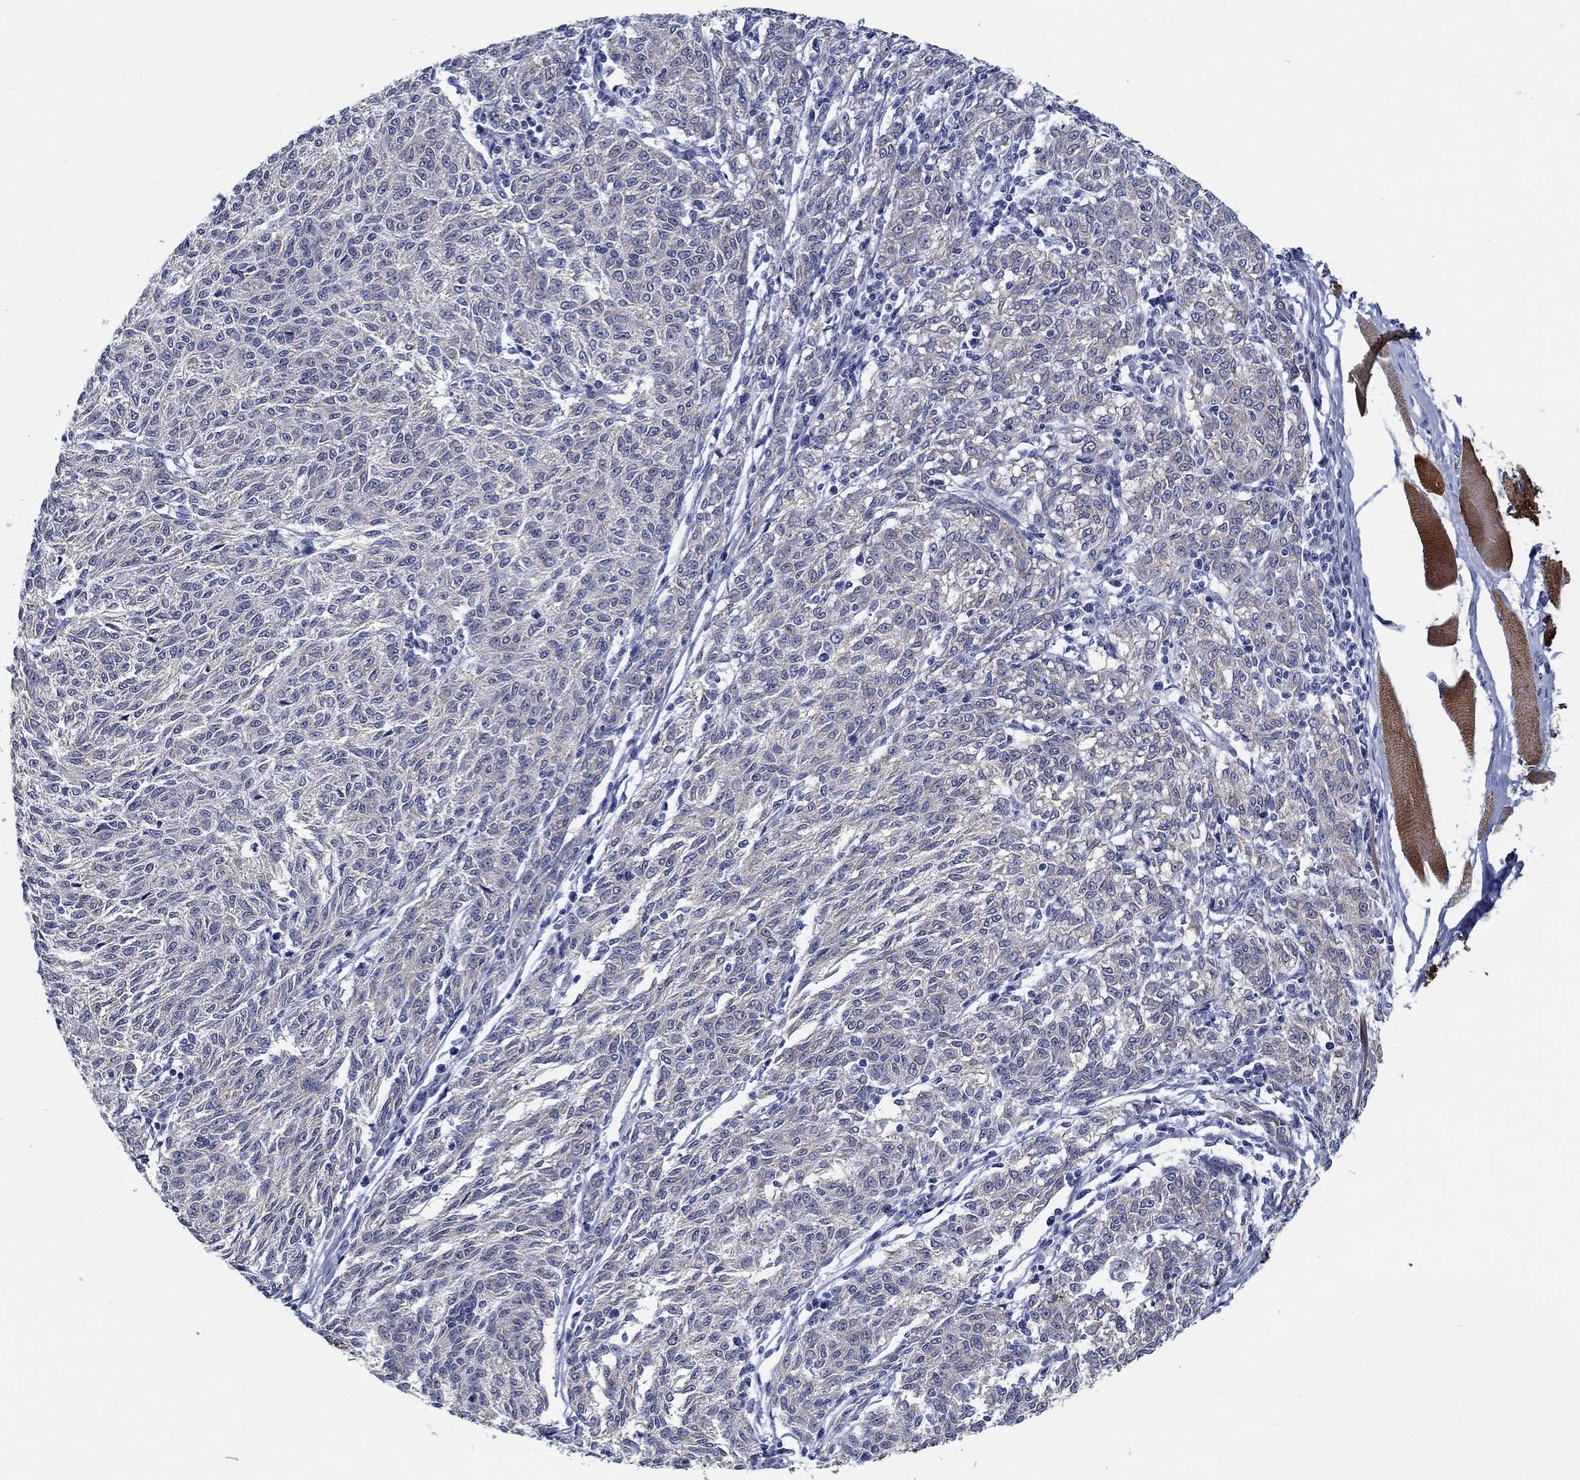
{"staining": {"intensity": "weak", "quantity": "25%-75%", "location": "cytoplasmic/membranous"}, "tissue": "melanoma", "cell_type": "Tumor cells", "image_type": "cancer", "snomed": [{"axis": "morphology", "description": "Malignant melanoma, NOS"}, {"axis": "topography", "description": "Skin"}], "caption": "This photomicrograph exhibits IHC staining of malignant melanoma, with low weak cytoplasmic/membranous staining in about 25%-75% of tumor cells.", "gene": "MYBPC1", "patient": {"sex": "female", "age": 72}}